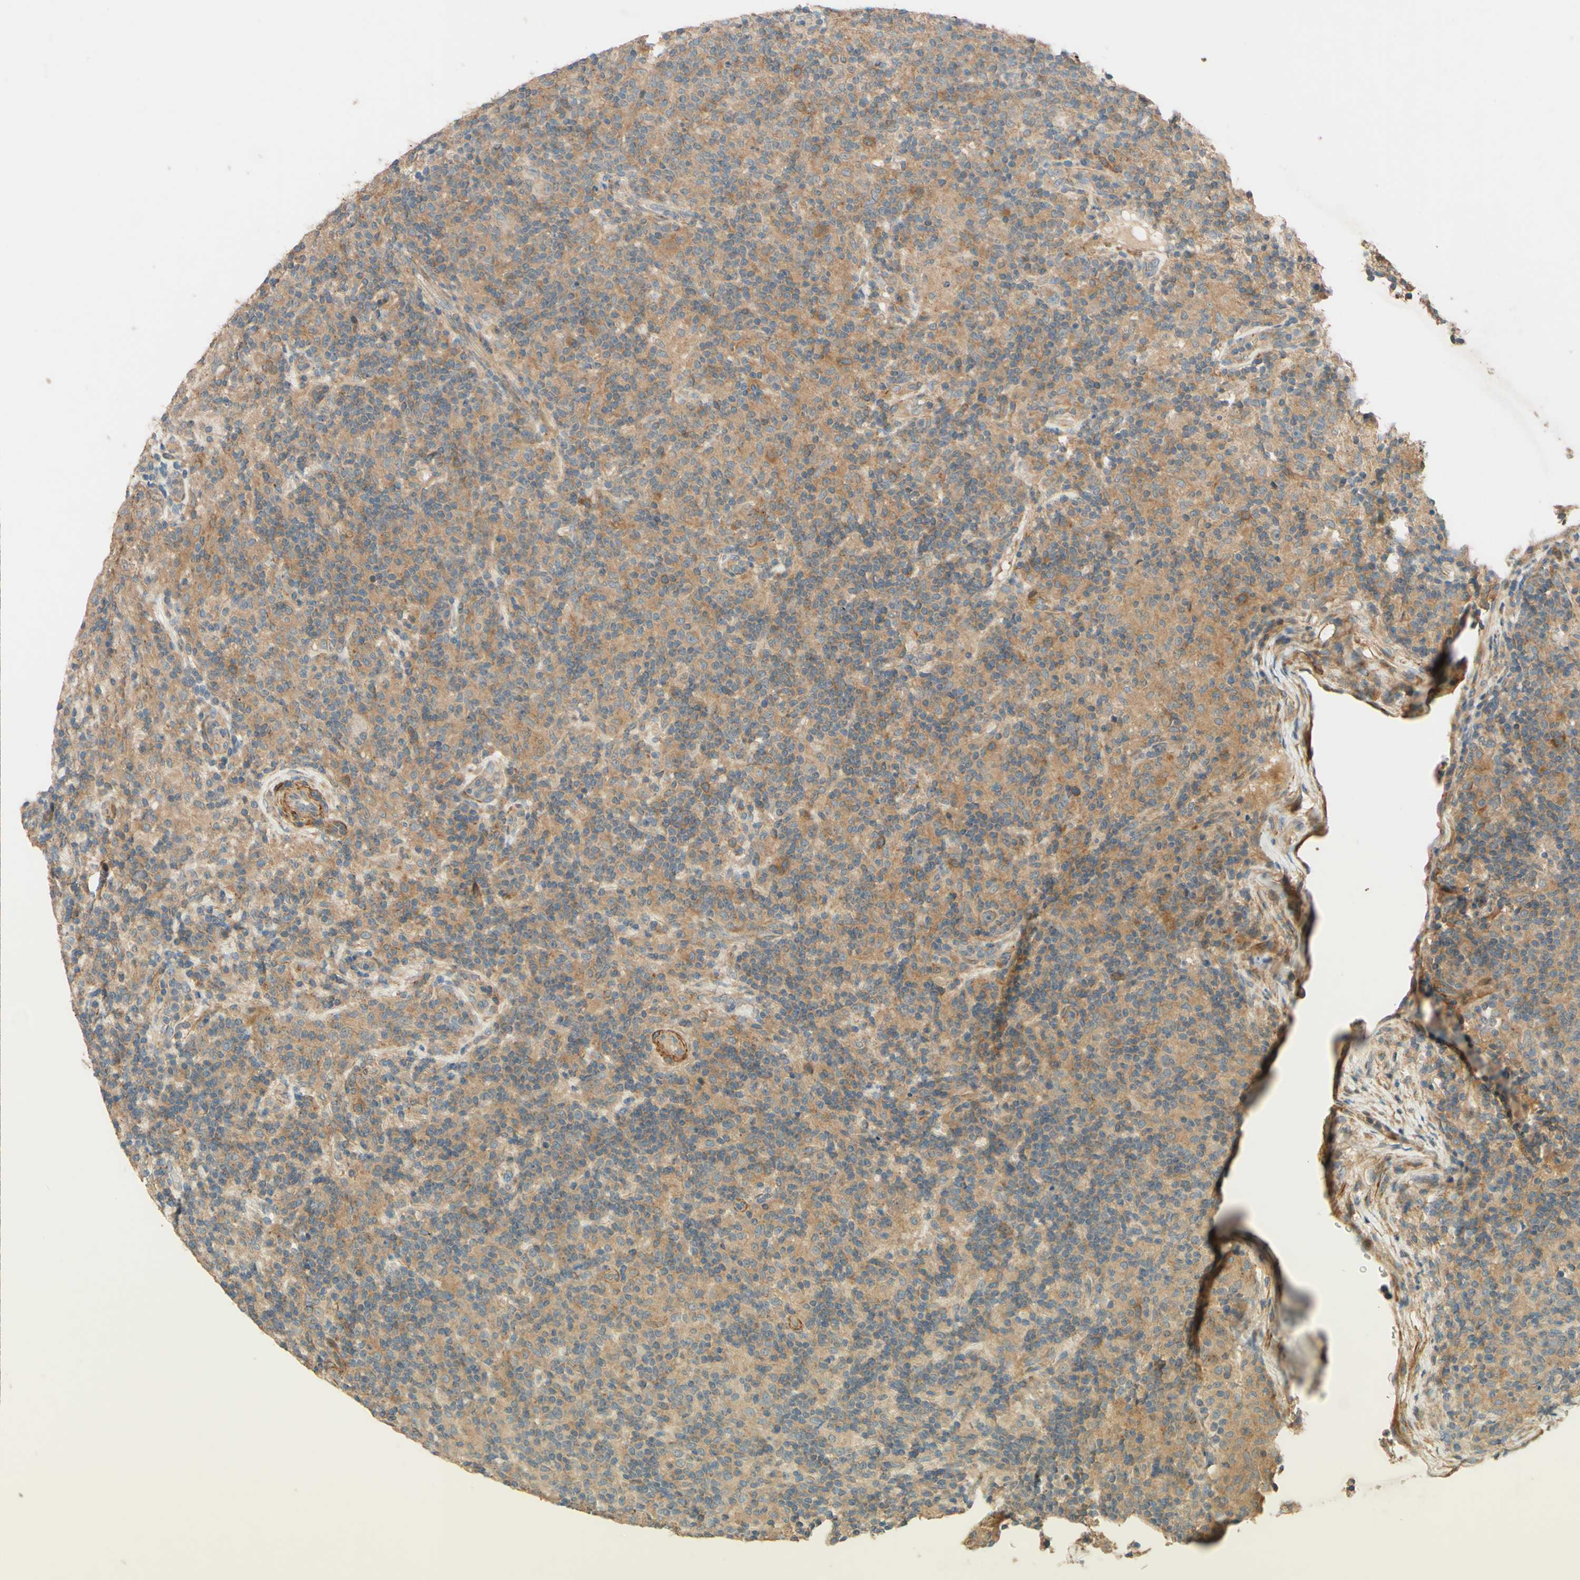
{"staining": {"intensity": "weak", "quantity": ">75%", "location": "cytoplasmic/membranous"}, "tissue": "lymphoma", "cell_type": "Tumor cells", "image_type": "cancer", "snomed": [{"axis": "morphology", "description": "Hodgkin's disease, NOS"}, {"axis": "topography", "description": "Lymph node"}], "caption": "IHC (DAB) staining of human lymphoma shows weak cytoplasmic/membranous protein staining in approximately >75% of tumor cells.", "gene": "ADAM17", "patient": {"sex": "male", "age": 70}}